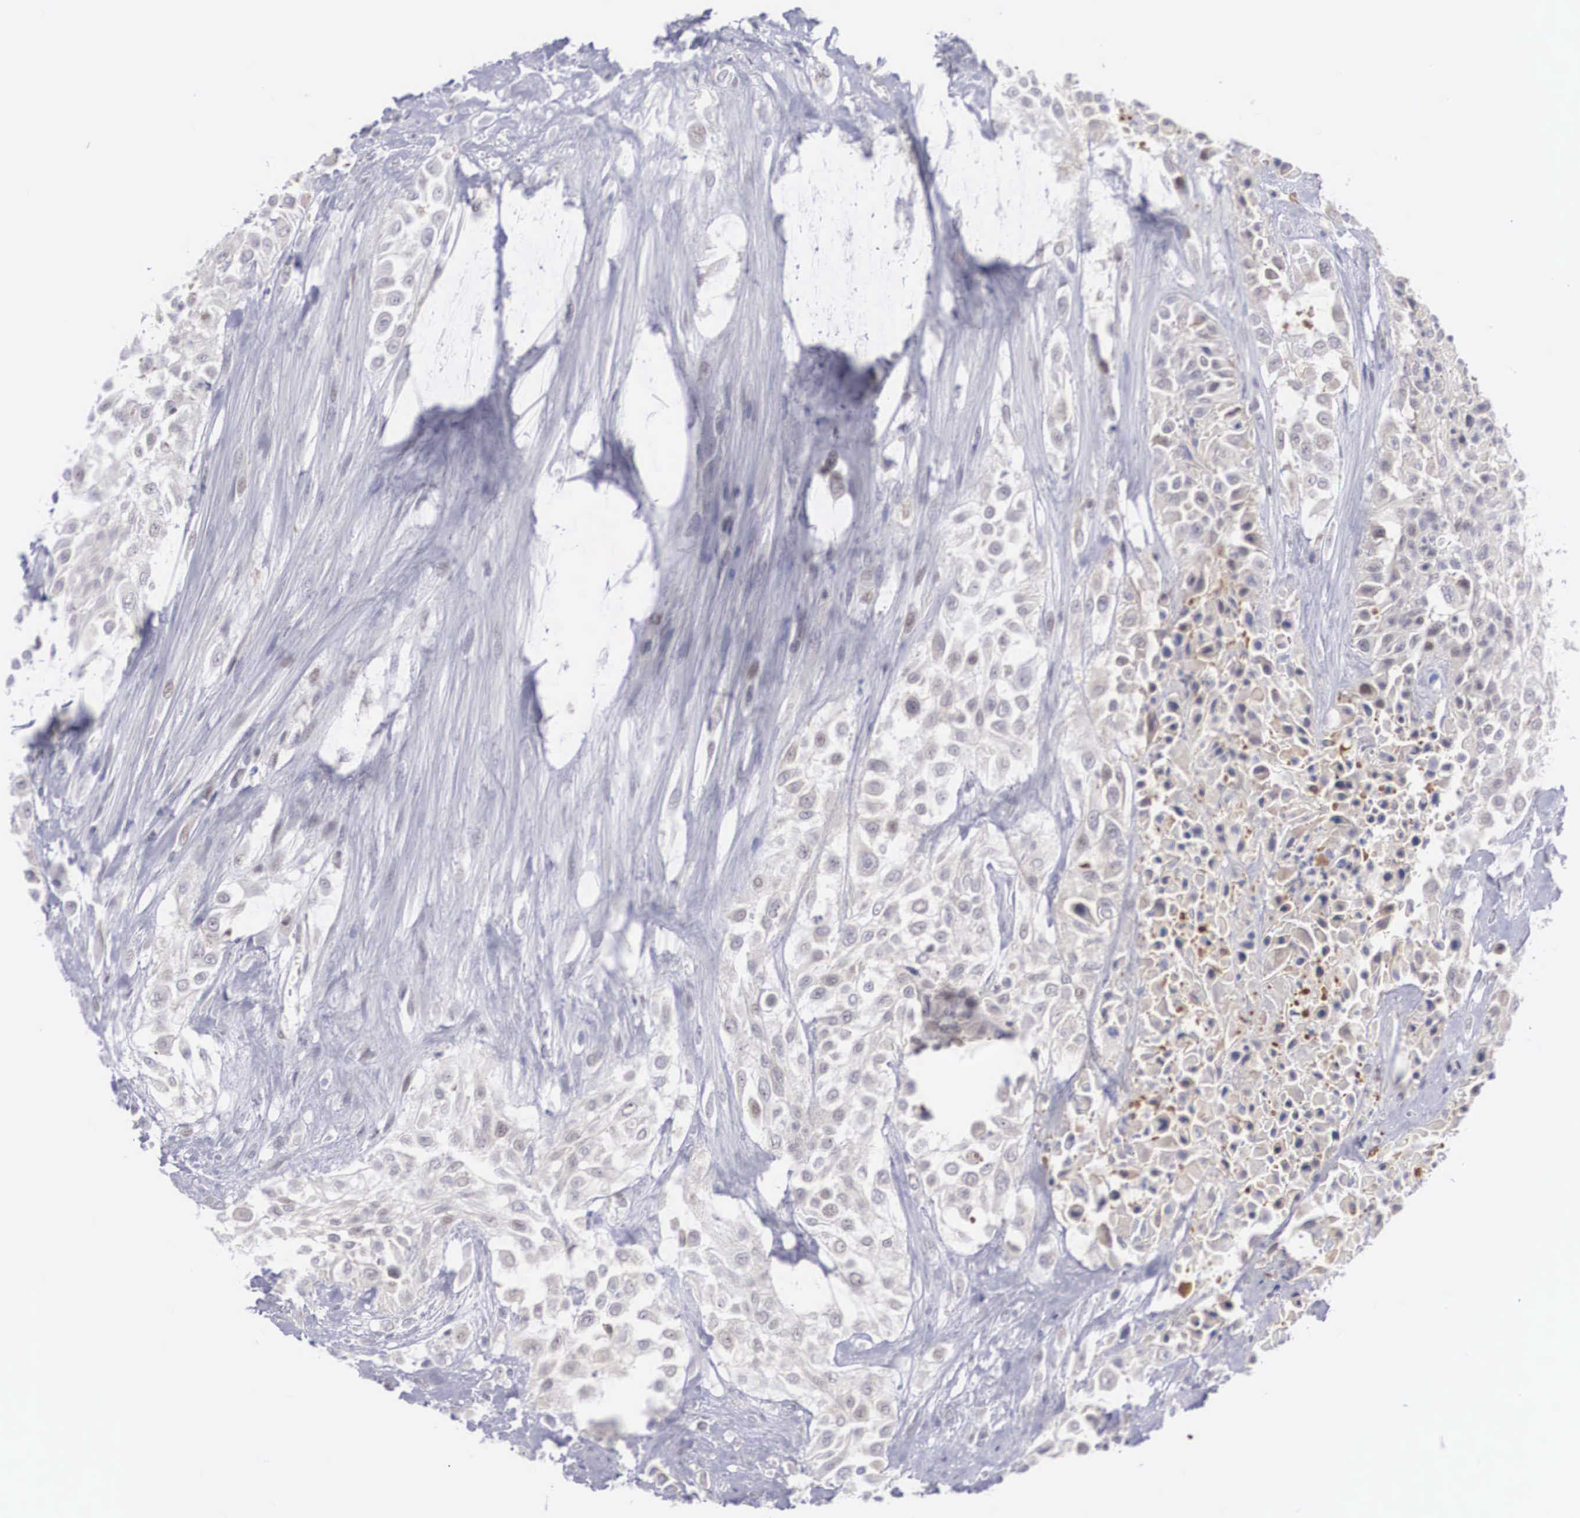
{"staining": {"intensity": "weak", "quantity": "<25%", "location": "nuclear"}, "tissue": "urothelial cancer", "cell_type": "Tumor cells", "image_type": "cancer", "snomed": [{"axis": "morphology", "description": "Urothelial carcinoma, High grade"}, {"axis": "topography", "description": "Urinary bladder"}], "caption": "Urothelial carcinoma (high-grade) was stained to show a protein in brown. There is no significant staining in tumor cells.", "gene": "RBPJ", "patient": {"sex": "male", "age": 57}}